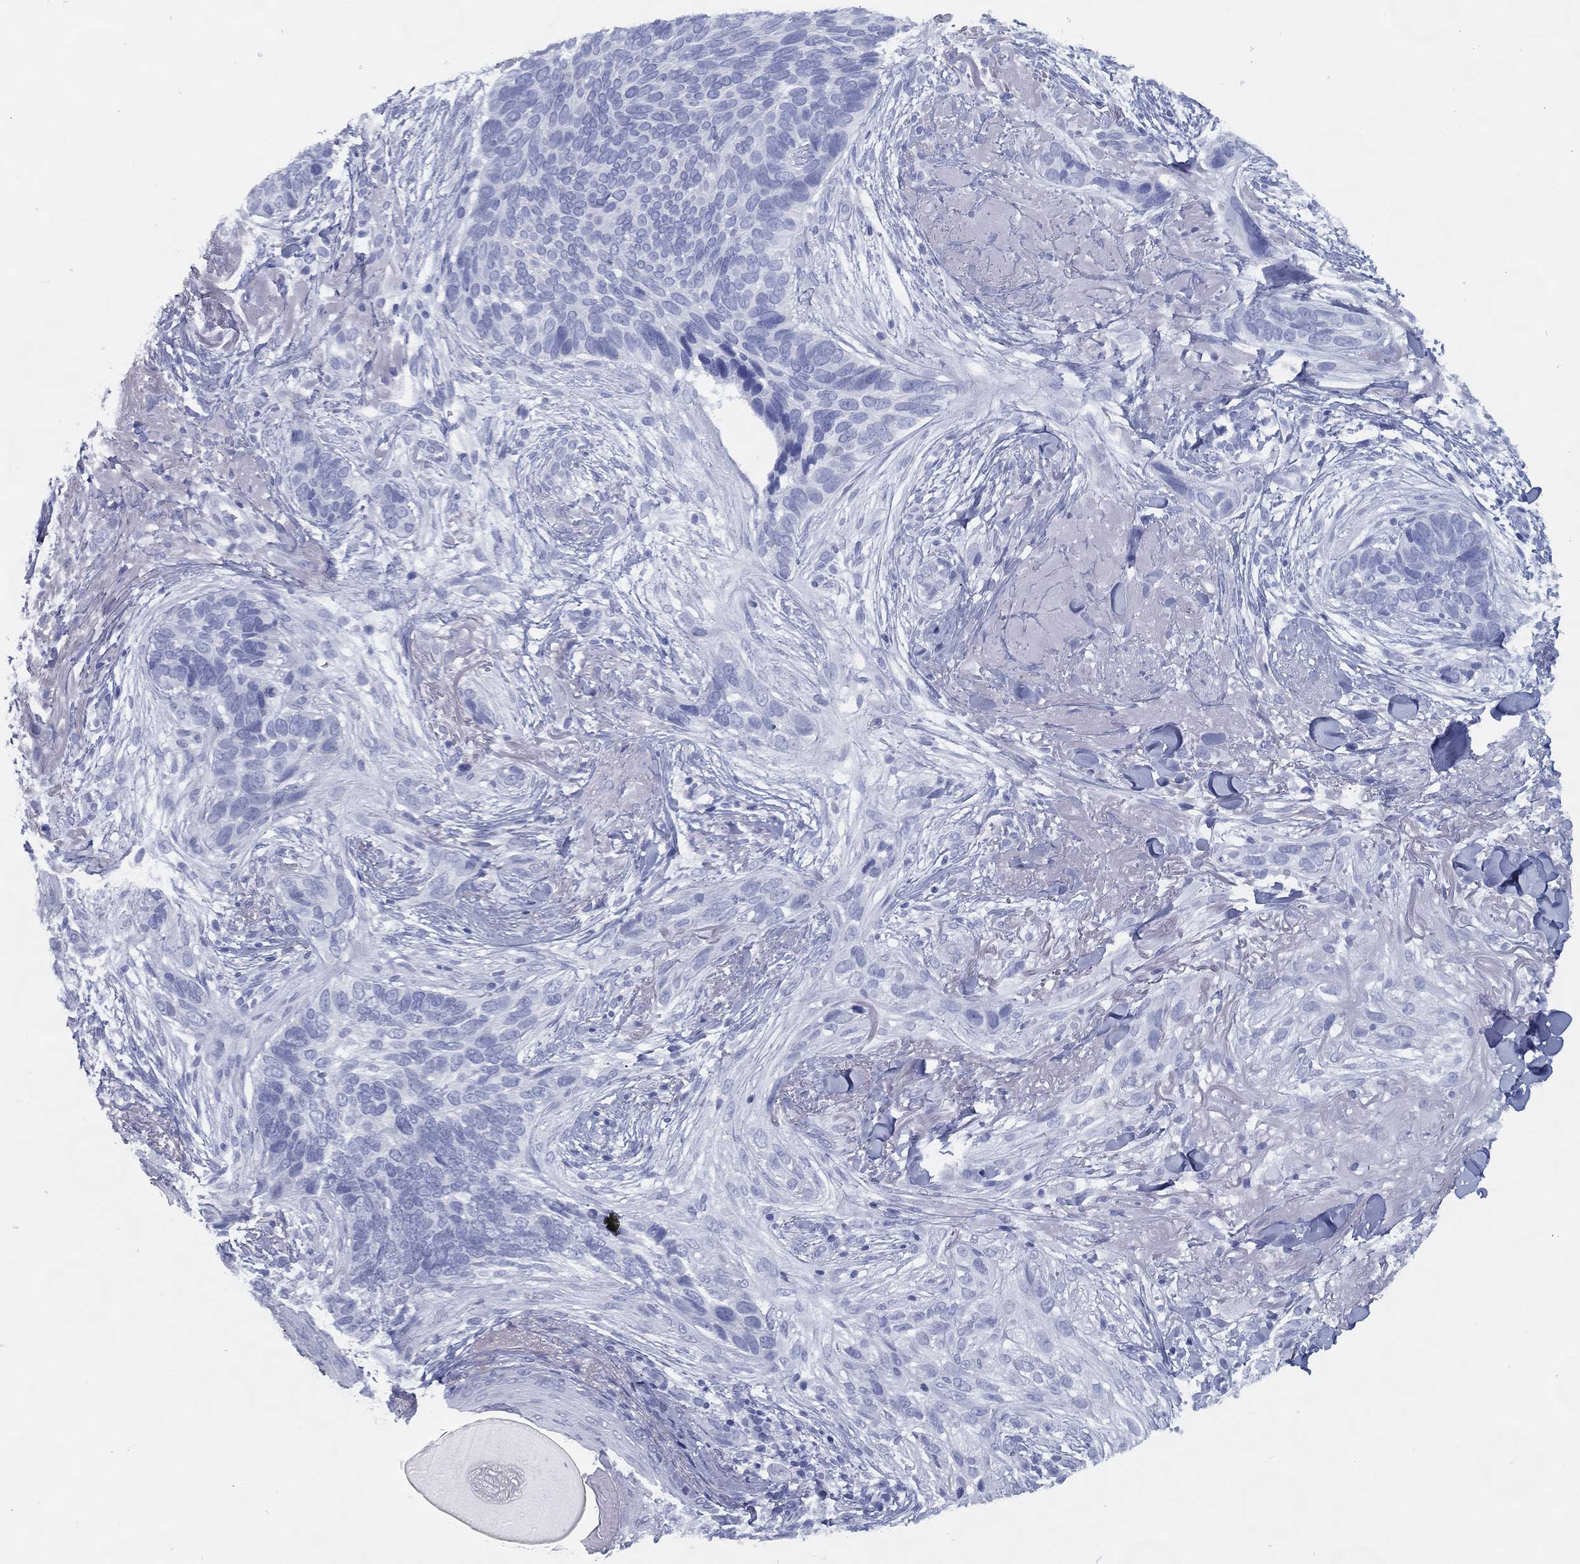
{"staining": {"intensity": "negative", "quantity": "none", "location": "none"}, "tissue": "skin cancer", "cell_type": "Tumor cells", "image_type": "cancer", "snomed": [{"axis": "morphology", "description": "Basal cell carcinoma"}, {"axis": "topography", "description": "Skin"}], "caption": "IHC histopathology image of neoplastic tissue: skin cancer stained with DAB reveals no significant protein staining in tumor cells. Brightfield microscopy of IHC stained with DAB (brown) and hematoxylin (blue), captured at high magnification.", "gene": "TMEM252", "patient": {"sex": "male", "age": 91}}